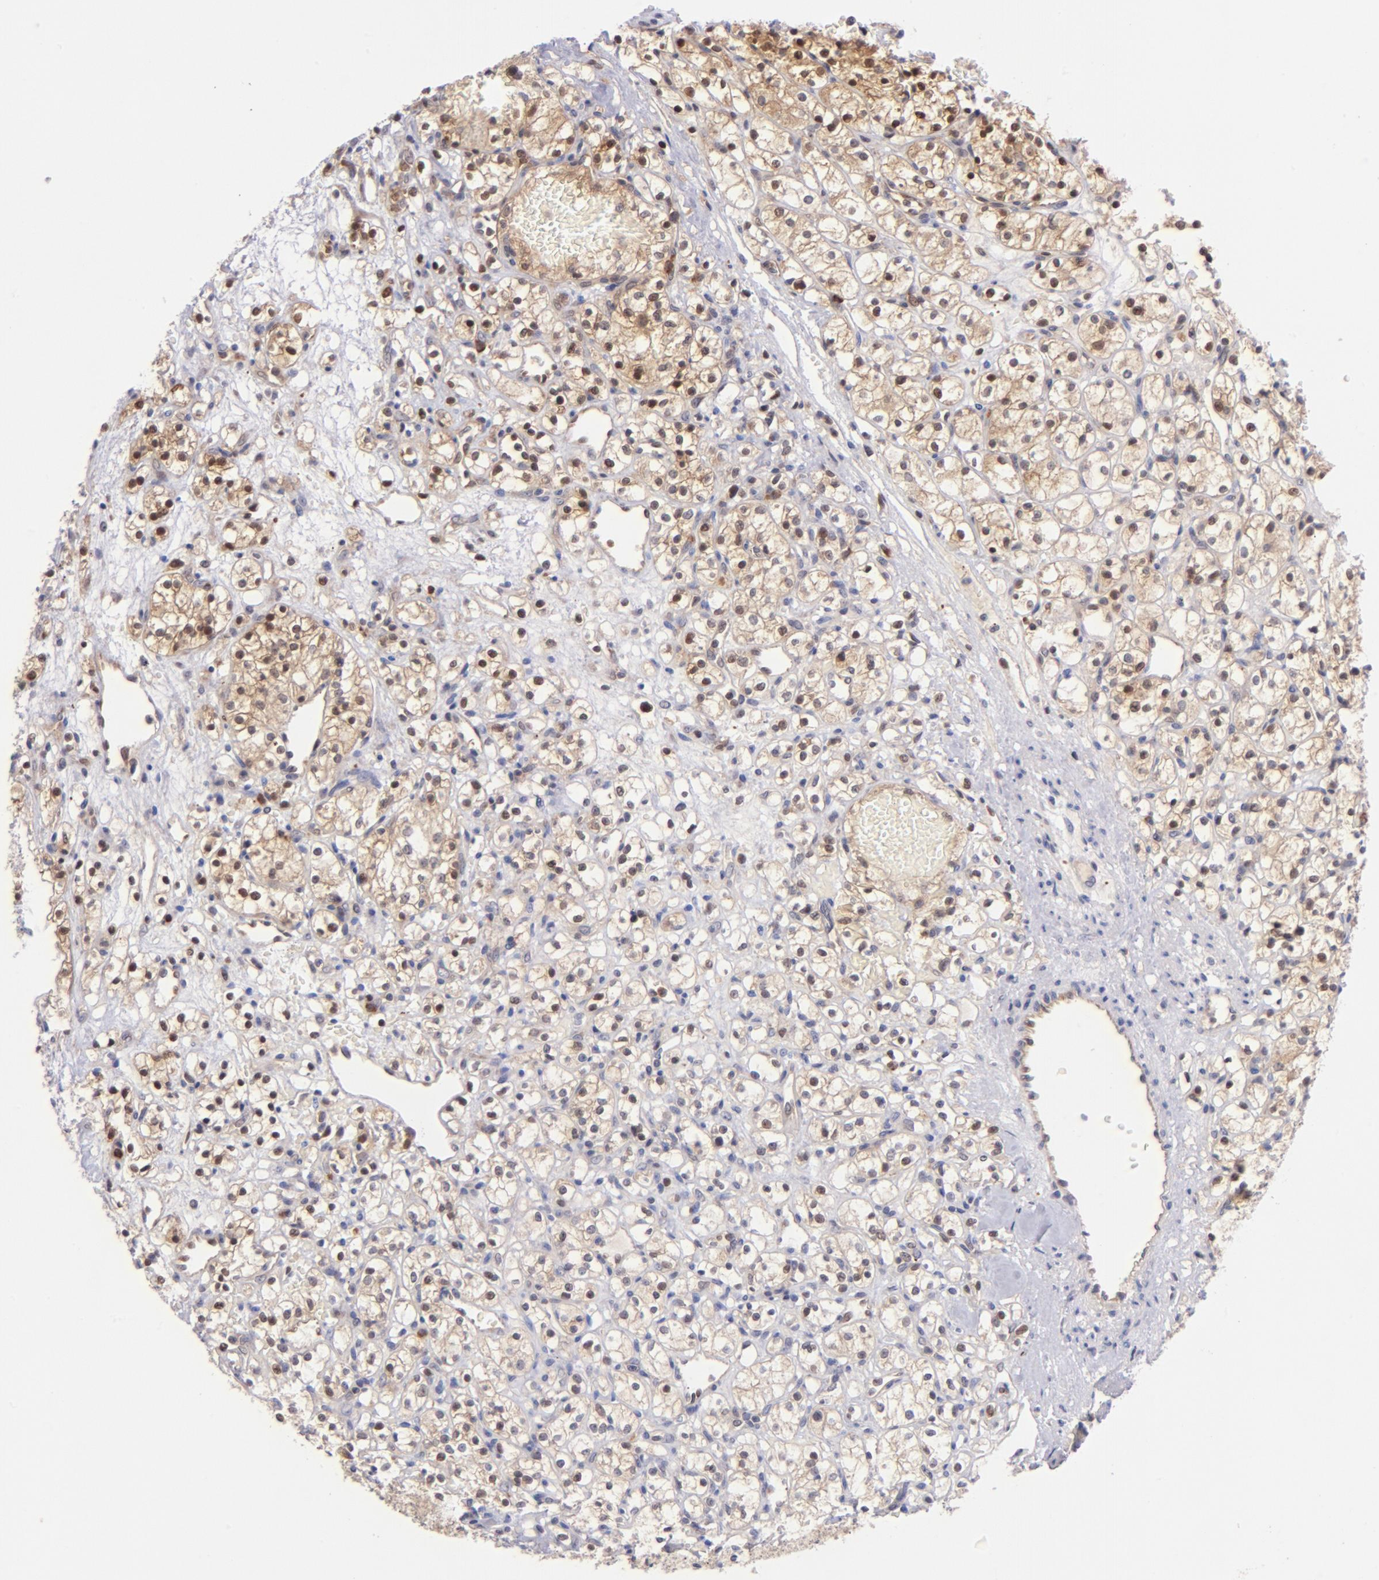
{"staining": {"intensity": "moderate", "quantity": "25%-75%", "location": "cytoplasmic/membranous,nuclear"}, "tissue": "renal cancer", "cell_type": "Tumor cells", "image_type": "cancer", "snomed": [{"axis": "morphology", "description": "Adenocarcinoma, NOS"}, {"axis": "topography", "description": "Kidney"}], "caption": "Renal cancer tissue exhibits moderate cytoplasmic/membranous and nuclear staining in approximately 25%-75% of tumor cells, visualized by immunohistochemistry.", "gene": "YWHAB", "patient": {"sex": "female", "age": 60}}